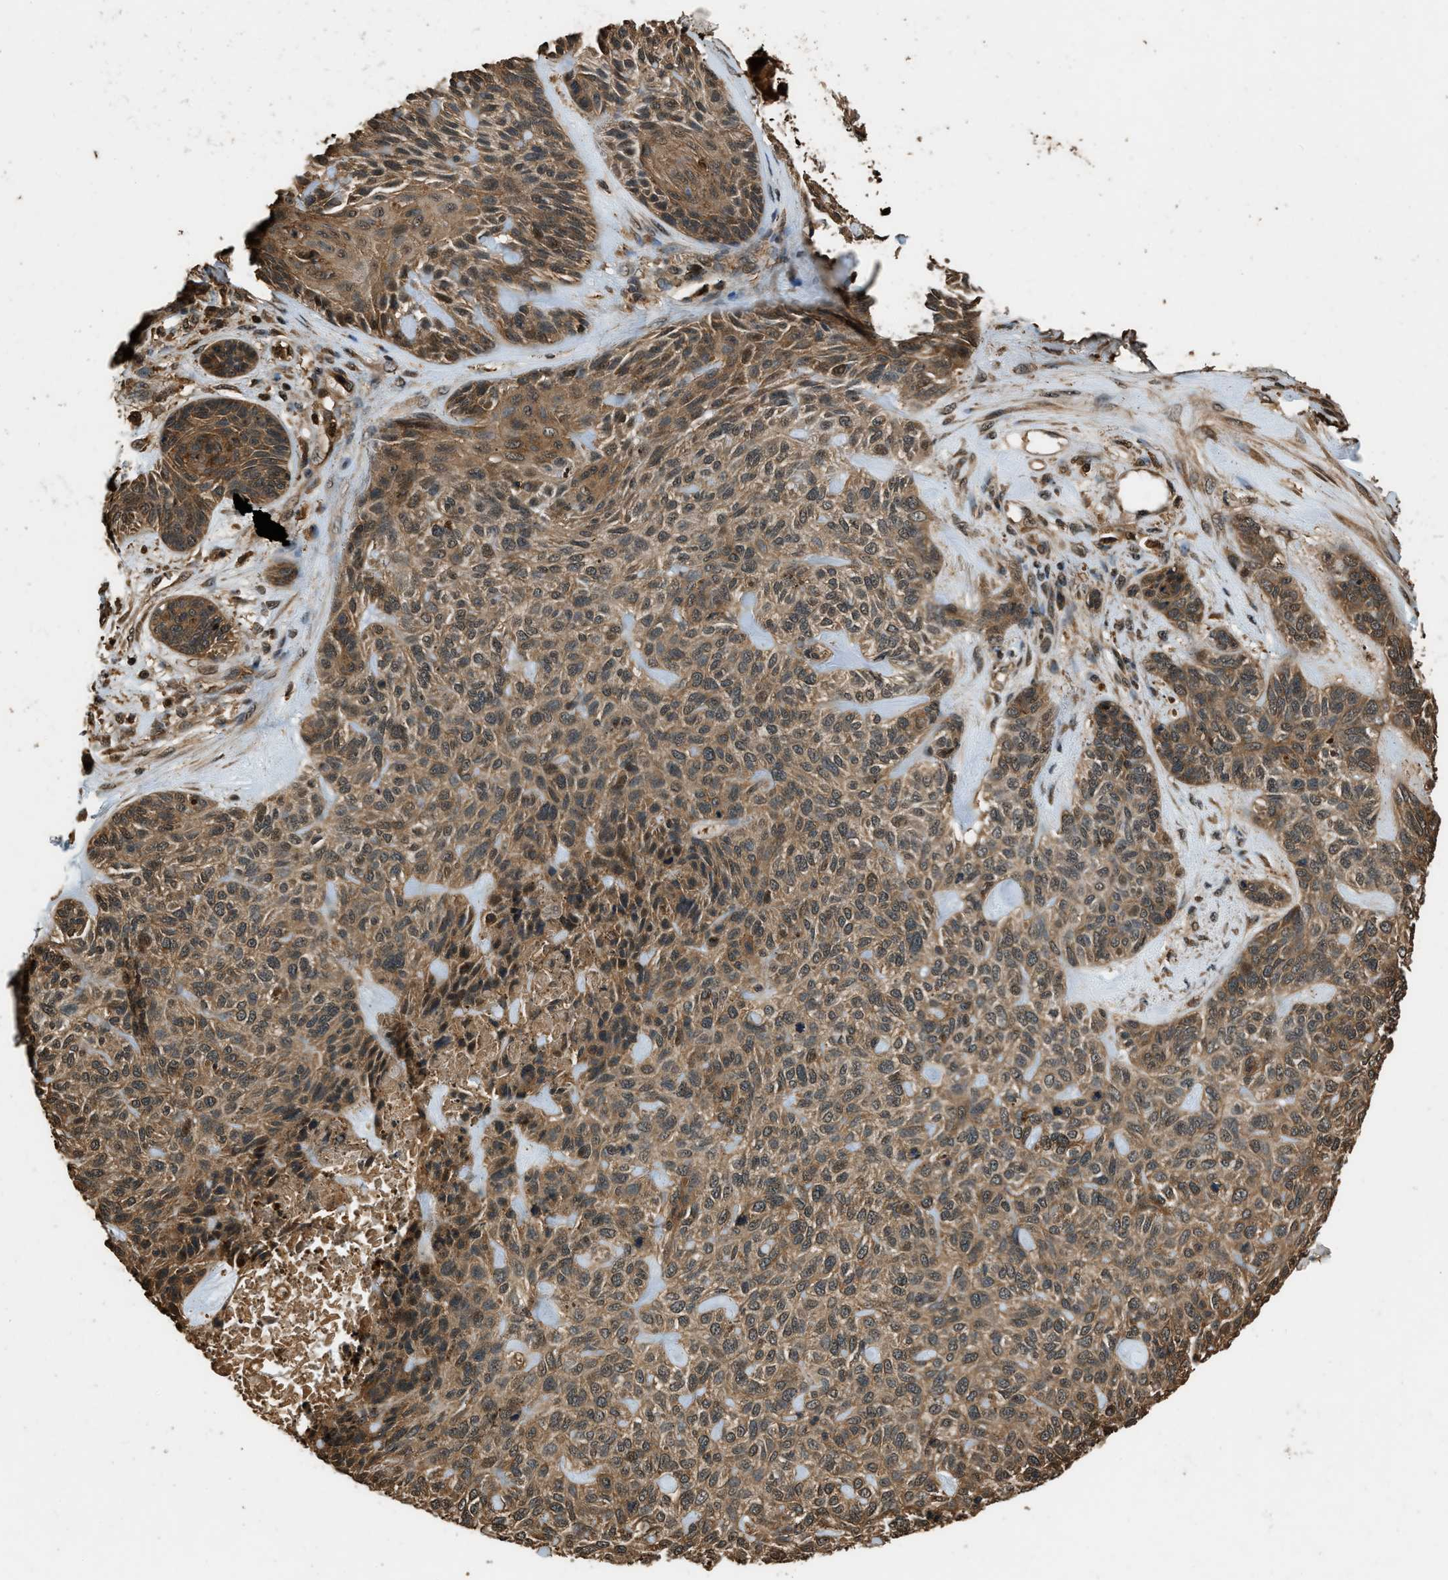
{"staining": {"intensity": "moderate", "quantity": ">75%", "location": "cytoplasmic/membranous"}, "tissue": "skin cancer", "cell_type": "Tumor cells", "image_type": "cancer", "snomed": [{"axis": "morphology", "description": "Basal cell carcinoma"}, {"axis": "topography", "description": "Skin"}], "caption": "About >75% of tumor cells in human skin cancer display moderate cytoplasmic/membranous protein expression as visualized by brown immunohistochemical staining.", "gene": "RAP2A", "patient": {"sex": "male", "age": 55}}